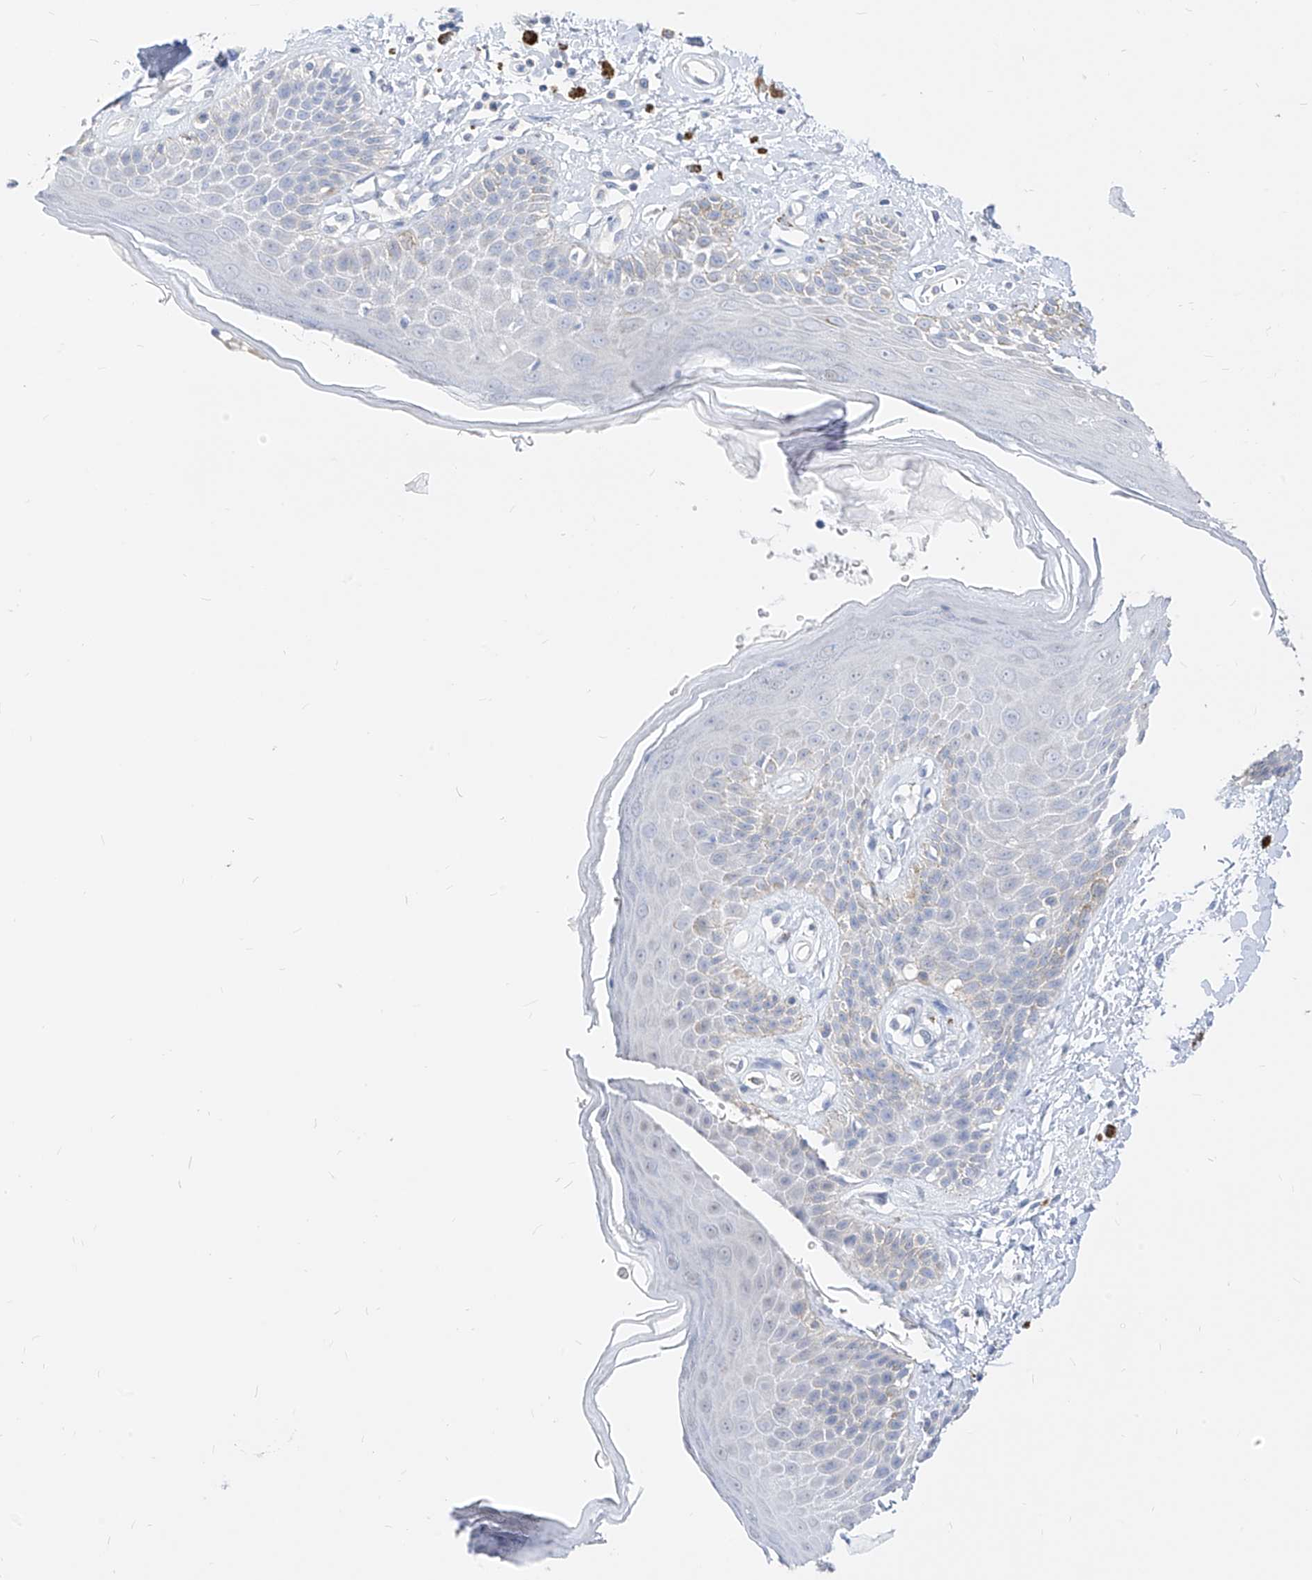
{"staining": {"intensity": "weak", "quantity": "<25%", "location": "cytoplasmic/membranous"}, "tissue": "skin", "cell_type": "Epidermal cells", "image_type": "normal", "snomed": [{"axis": "morphology", "description": "Normal tissue, NOS"}, {"axis": "topography", "description": "Anal"}], "caption": "The image reveals no staining of epidermal cells in unremarkable skin. Brightfield microscopy of IHC stained with DAB (3,3'-diaminobenzidine) (brown) and hematoxylin (blue), captured at high magnification.", "gene": "ZZEF1", "patient": {"sex": "female", "age": 78}}